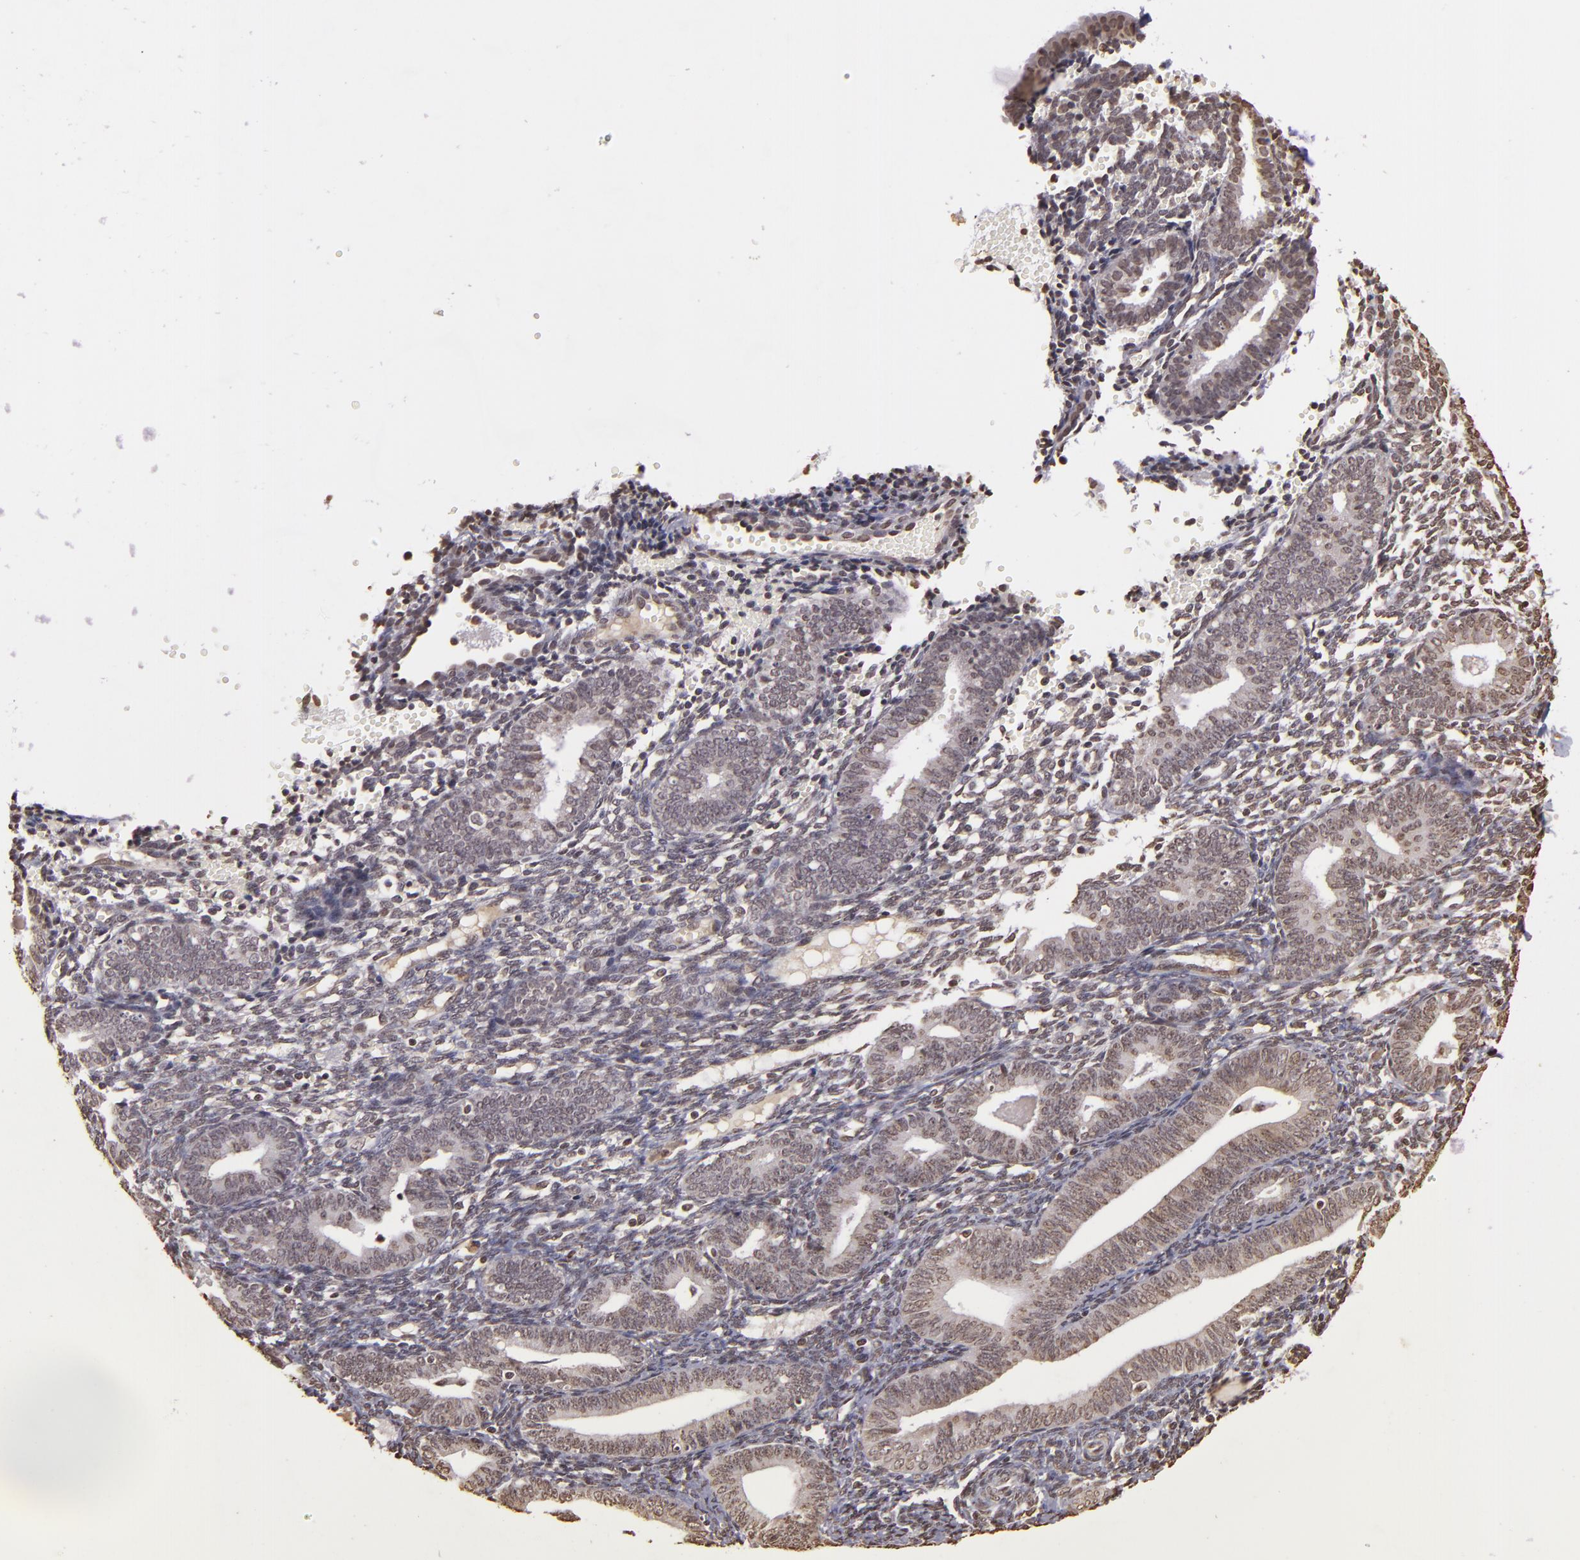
{"staining": {"intensity": "weak", "quantity": "25%-75%", "location": "nuclear"}, "tissue": "endometrium", "cell_type": "Cells in endometrial stroma", "image_type": "normal", "snomed": [{"axis": "morphology", "description": "Normal tissue, NOS"}, {"axis": "topography", "description": "Endometrium"}], "caption": "Cells in endometrial stroma reveal weak nuclear staining in approximately 25%-75% of cells in benign endometrium.", "gene": "THRB", "patient": {"sex": "female", "age": 61}}